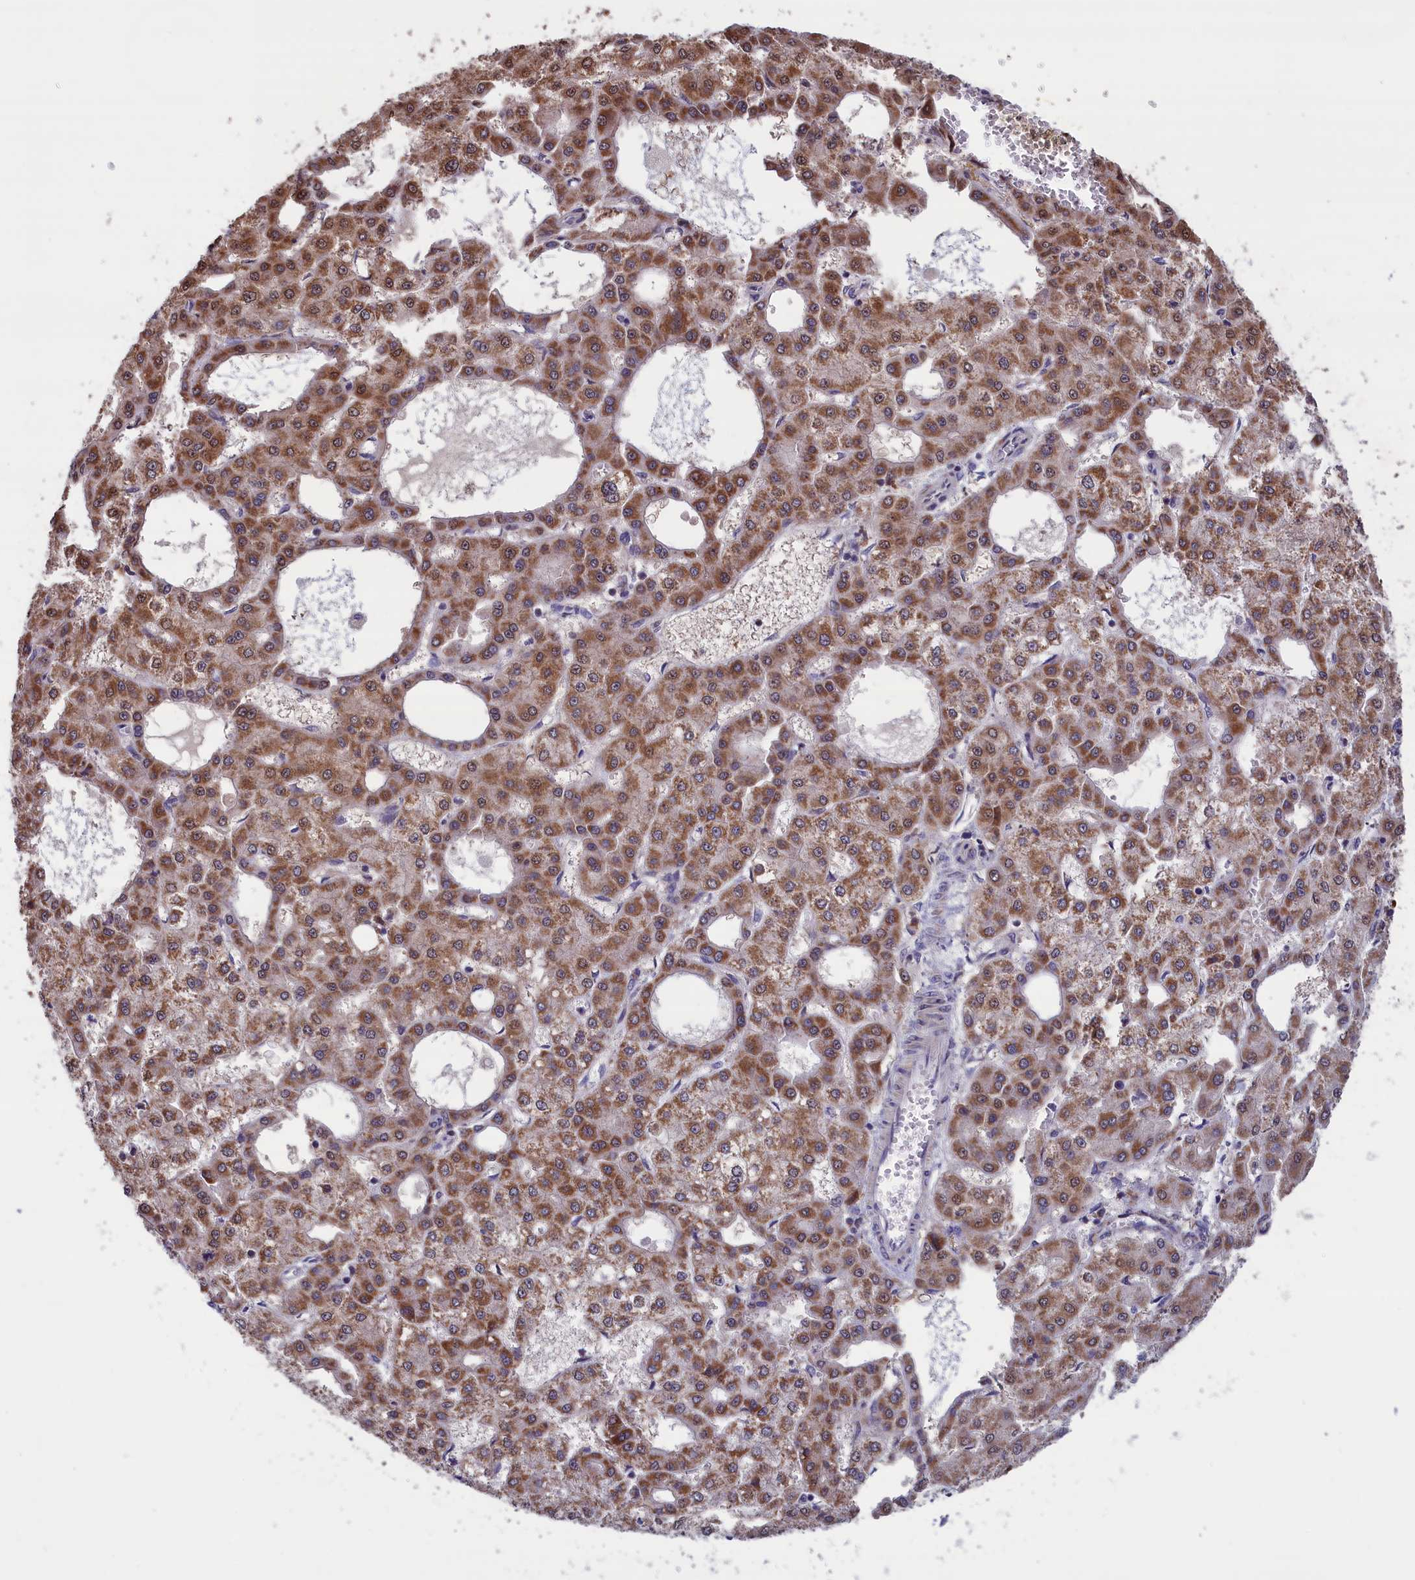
{"staining": {"intensity": "moderate", "quantity": ">75%", "location": "cytoplasmic/membranous"}, "tissue": "liver cancer", "cell_type": "Tumor cells", "image_type": "cancer", "snomed": [{"axis": "morphology", "description": "Carcinoma, Hepatocellular, NOS"}, {"axis": "topography", "description": "Liver"}], "caption": "A histopathology image of liver hepatocellular carcinoma stained for a protein exhibits moderate cytoplasmic/membranous brown staining in tumor cells.", "gene": "TIMM44", "patient": {"sex": "male", "age": 47}}